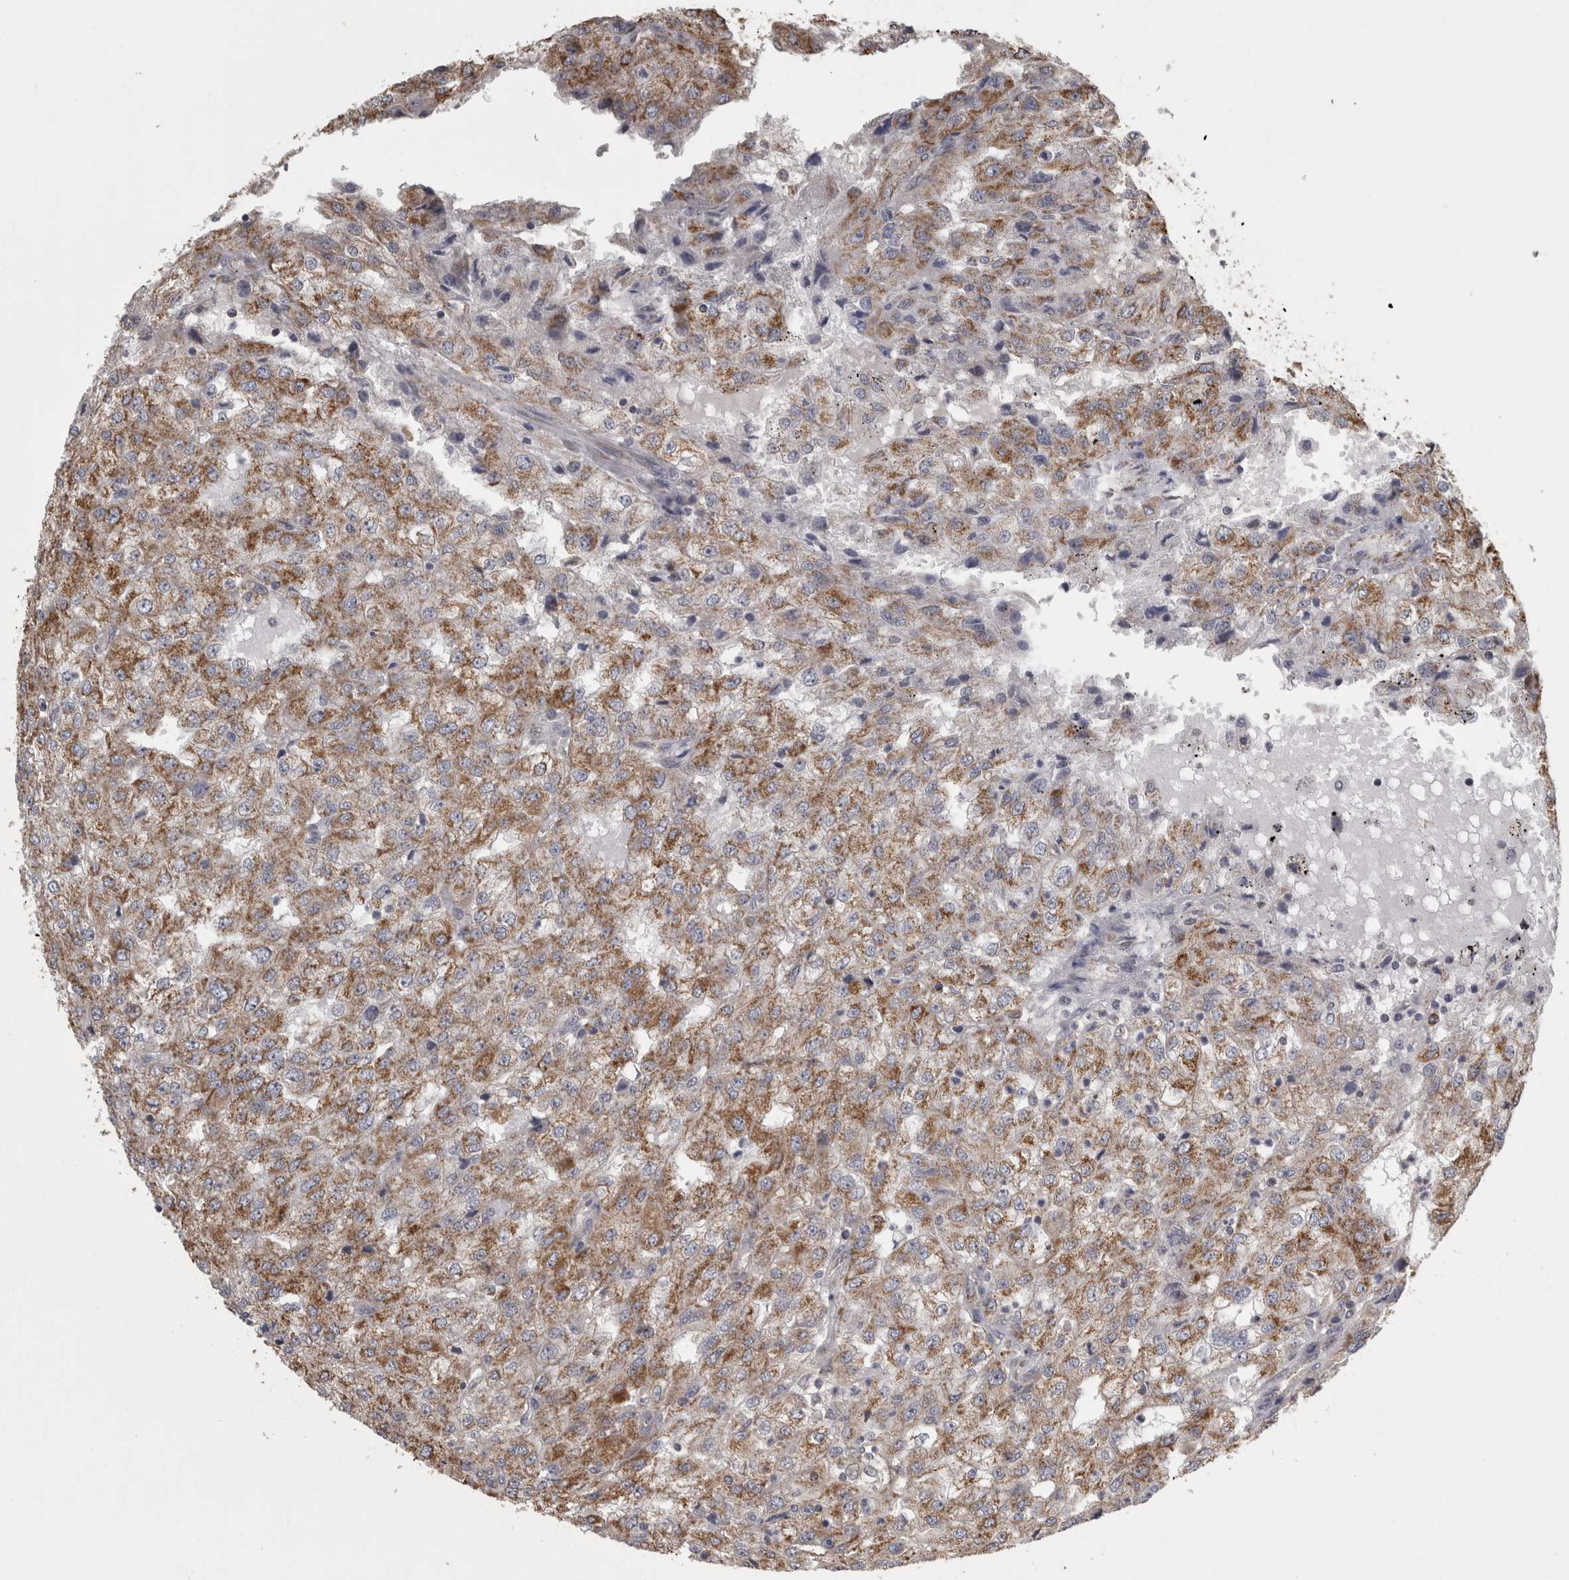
{"staining": {"intensity": "moderate", "quantity": ">75%", "location": "cytoplasmic/membranous"}, "tissue": "renal cancer", "cell_type": "Tumor cells", "image_type": "cancer", "snomed": [{"axis": "morphology", "description": "Adenocarcinoma, NOS"}, {"axis": "topography", "description": "Kidney"}], "caption": "IHC staining of renal adenocarcinoma, which demonstrates medium levels of moderate cytoplasmic/membranous staining in approximately >75% of tumor cells indicating moderate cytoplasmic/membranous protein expression. The staining was performed using DAB (3,3'-diaminobenzidine) (brown) for protein detection and nuclei were counterstained in hematoxylin (blue).", "gene": "FRK", "patient": {"sex": "female", "age": 54}}